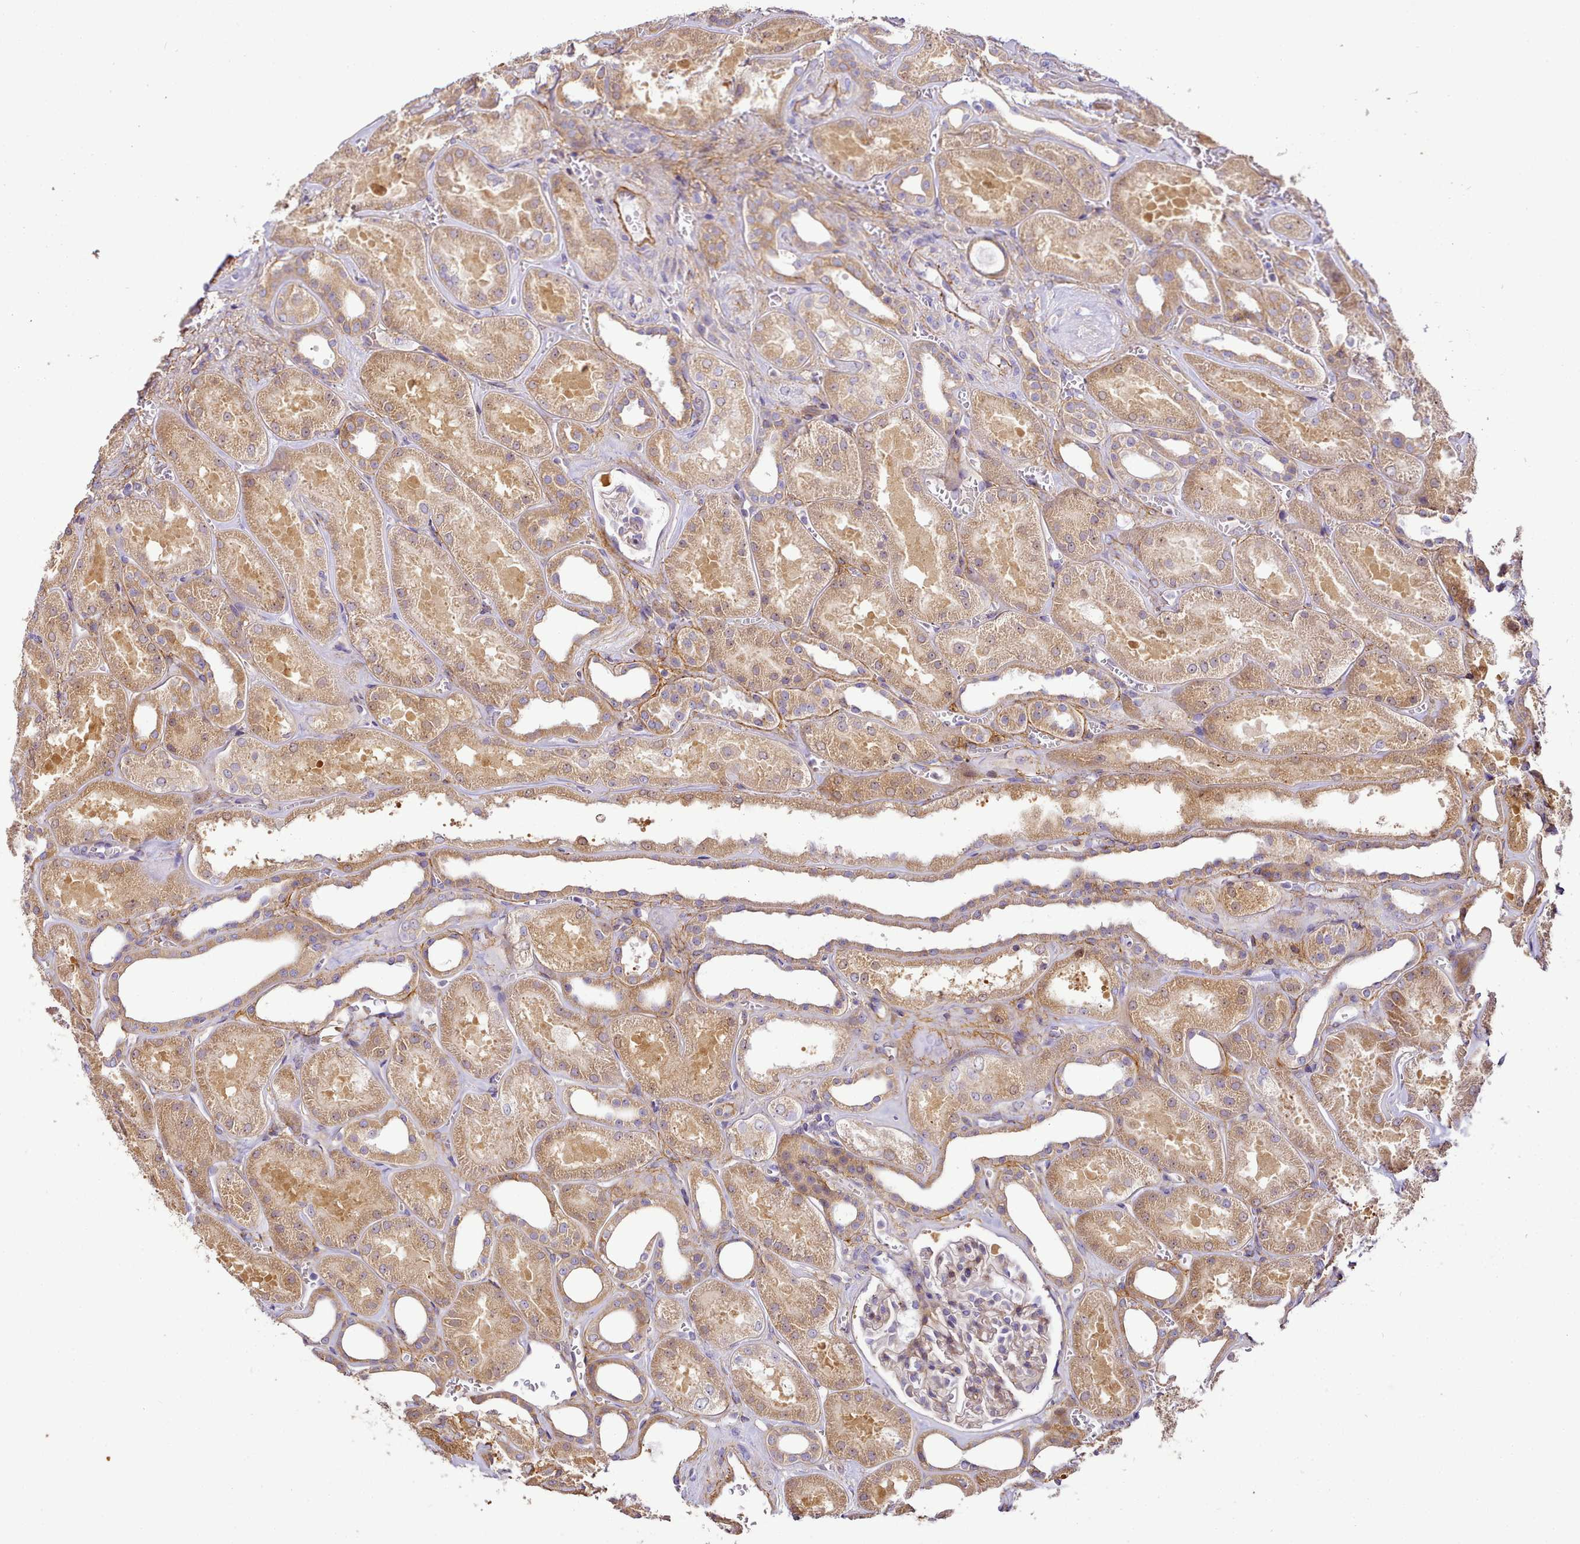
{"staining": {"intensity": "moderate", "quantity": "25%-75%", "location": "cytoplasmic/membranous"}, "tissue": "kidney", "cell_type": "Cells in glomeruli", "image_type": "normal", "snomed": [{"axis": "morphology", "description": "Normal tissue, NOS"}, {"axis": "morphology", "description": "Adenocarcinoma, NOS"}, {"axis": "topography", "description": "Kidney"}], "caption": "IHC micrograph of benign kidney: human kidney stained using IHC displays medium levels of moderate protein expression localized specifically in the cytoplasmic/membranous of cells in glomeruli, appearing as a cytoplasmic/membranous brown color.", "gene": "NBPF10", "patient": {"sex": "female", "age": 68}}